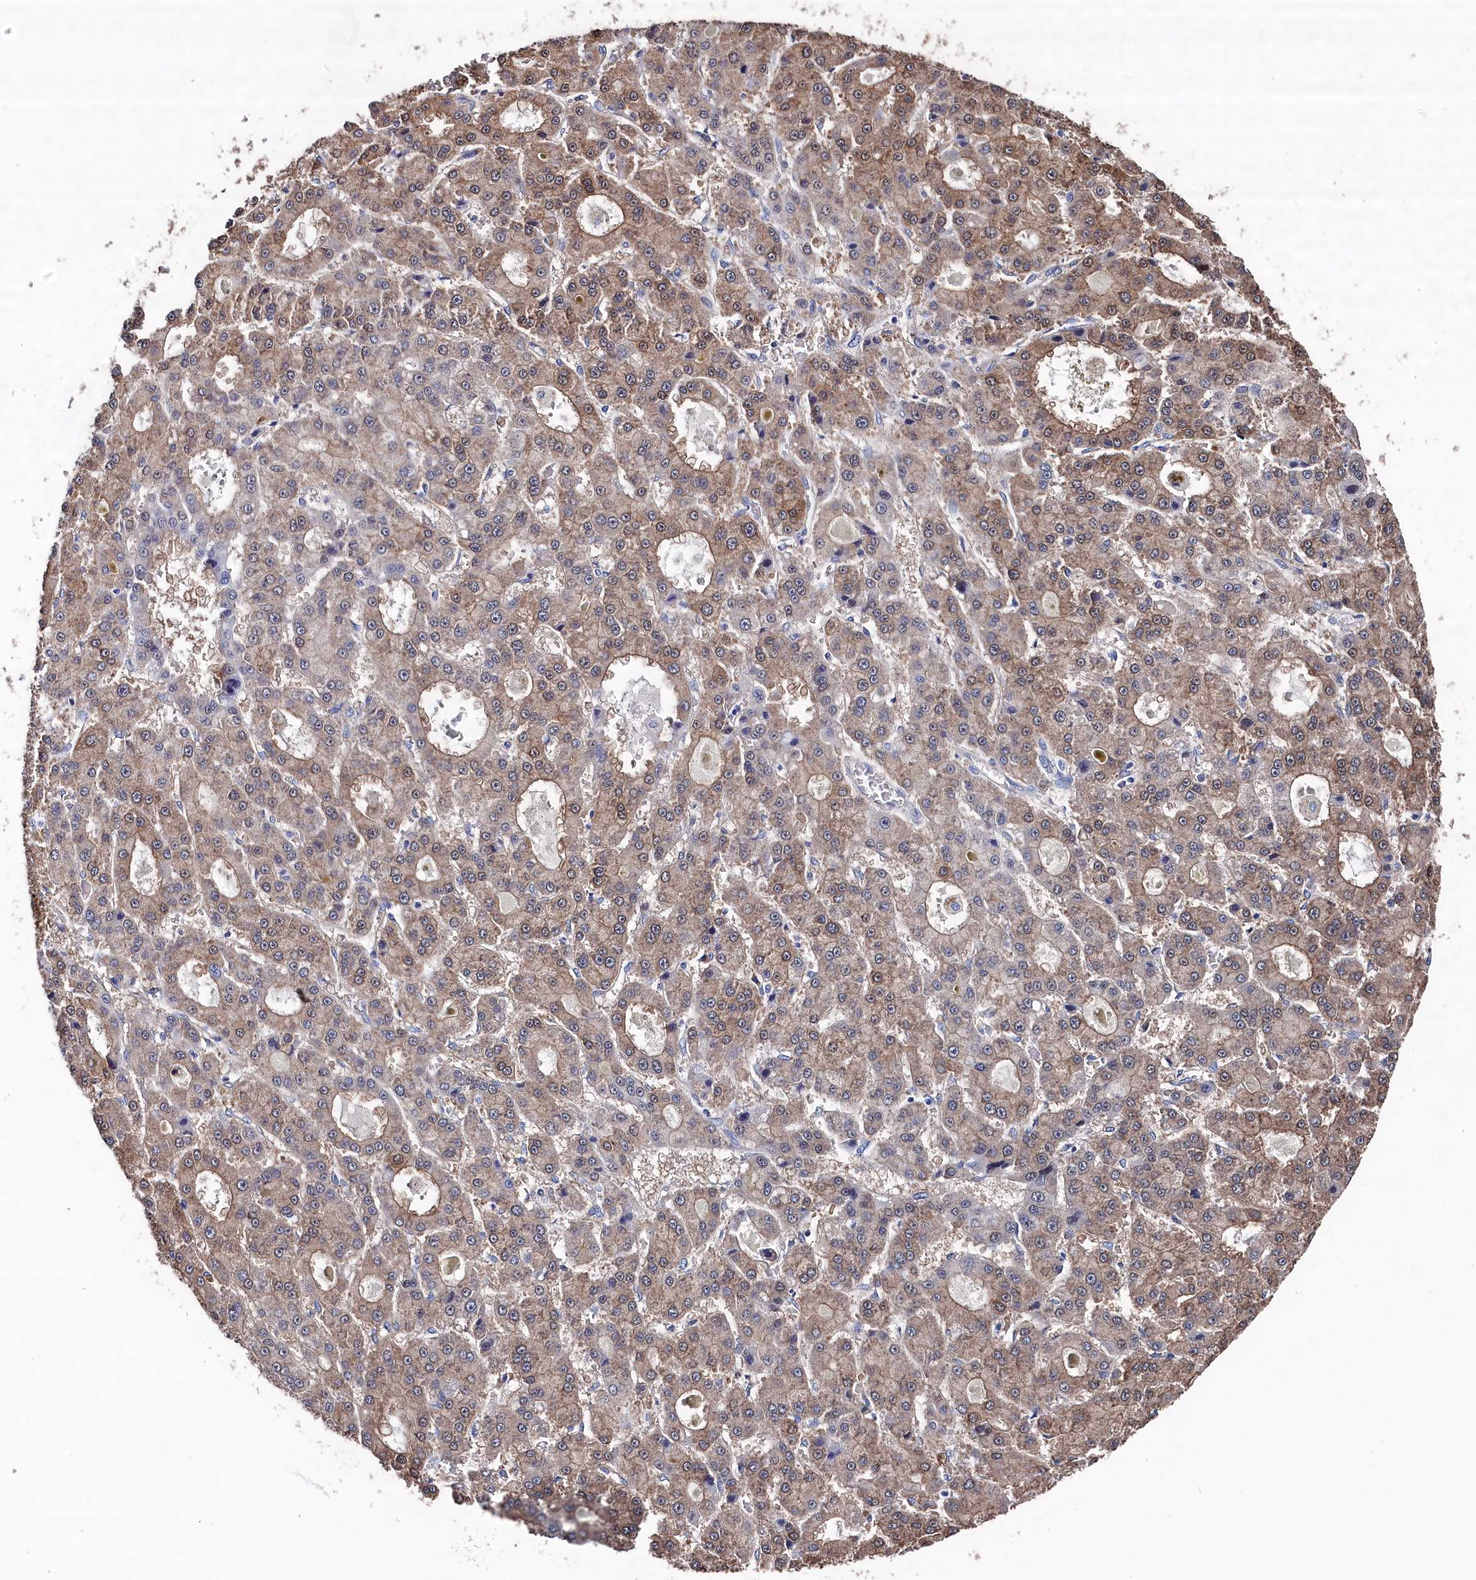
{"staining": {"intensity": "moderate", "quantity": ">75%", "location": "cytoplasmic/membranous"}, "tissue": "liver cancer", "cell_type": "Tumor cells", "image_type": "cancer", "snomed": [{"axis": "morphology", "description": "Carcinoma, Hepatocellular, NOS"}, {"axis": "topography", "description": "Liver"}], "caption": "This micrograph shows liver hepatocellular carcinoma stained with immunohistochemistry (IHC) to label a protein in brown. The cytoplasmic/membranous of tumor cells show moderate positivity for the protein. Nuclei are counter-stained blue.", "gene": "BHMT", "patient": {"sex": "male", "age": 70}}